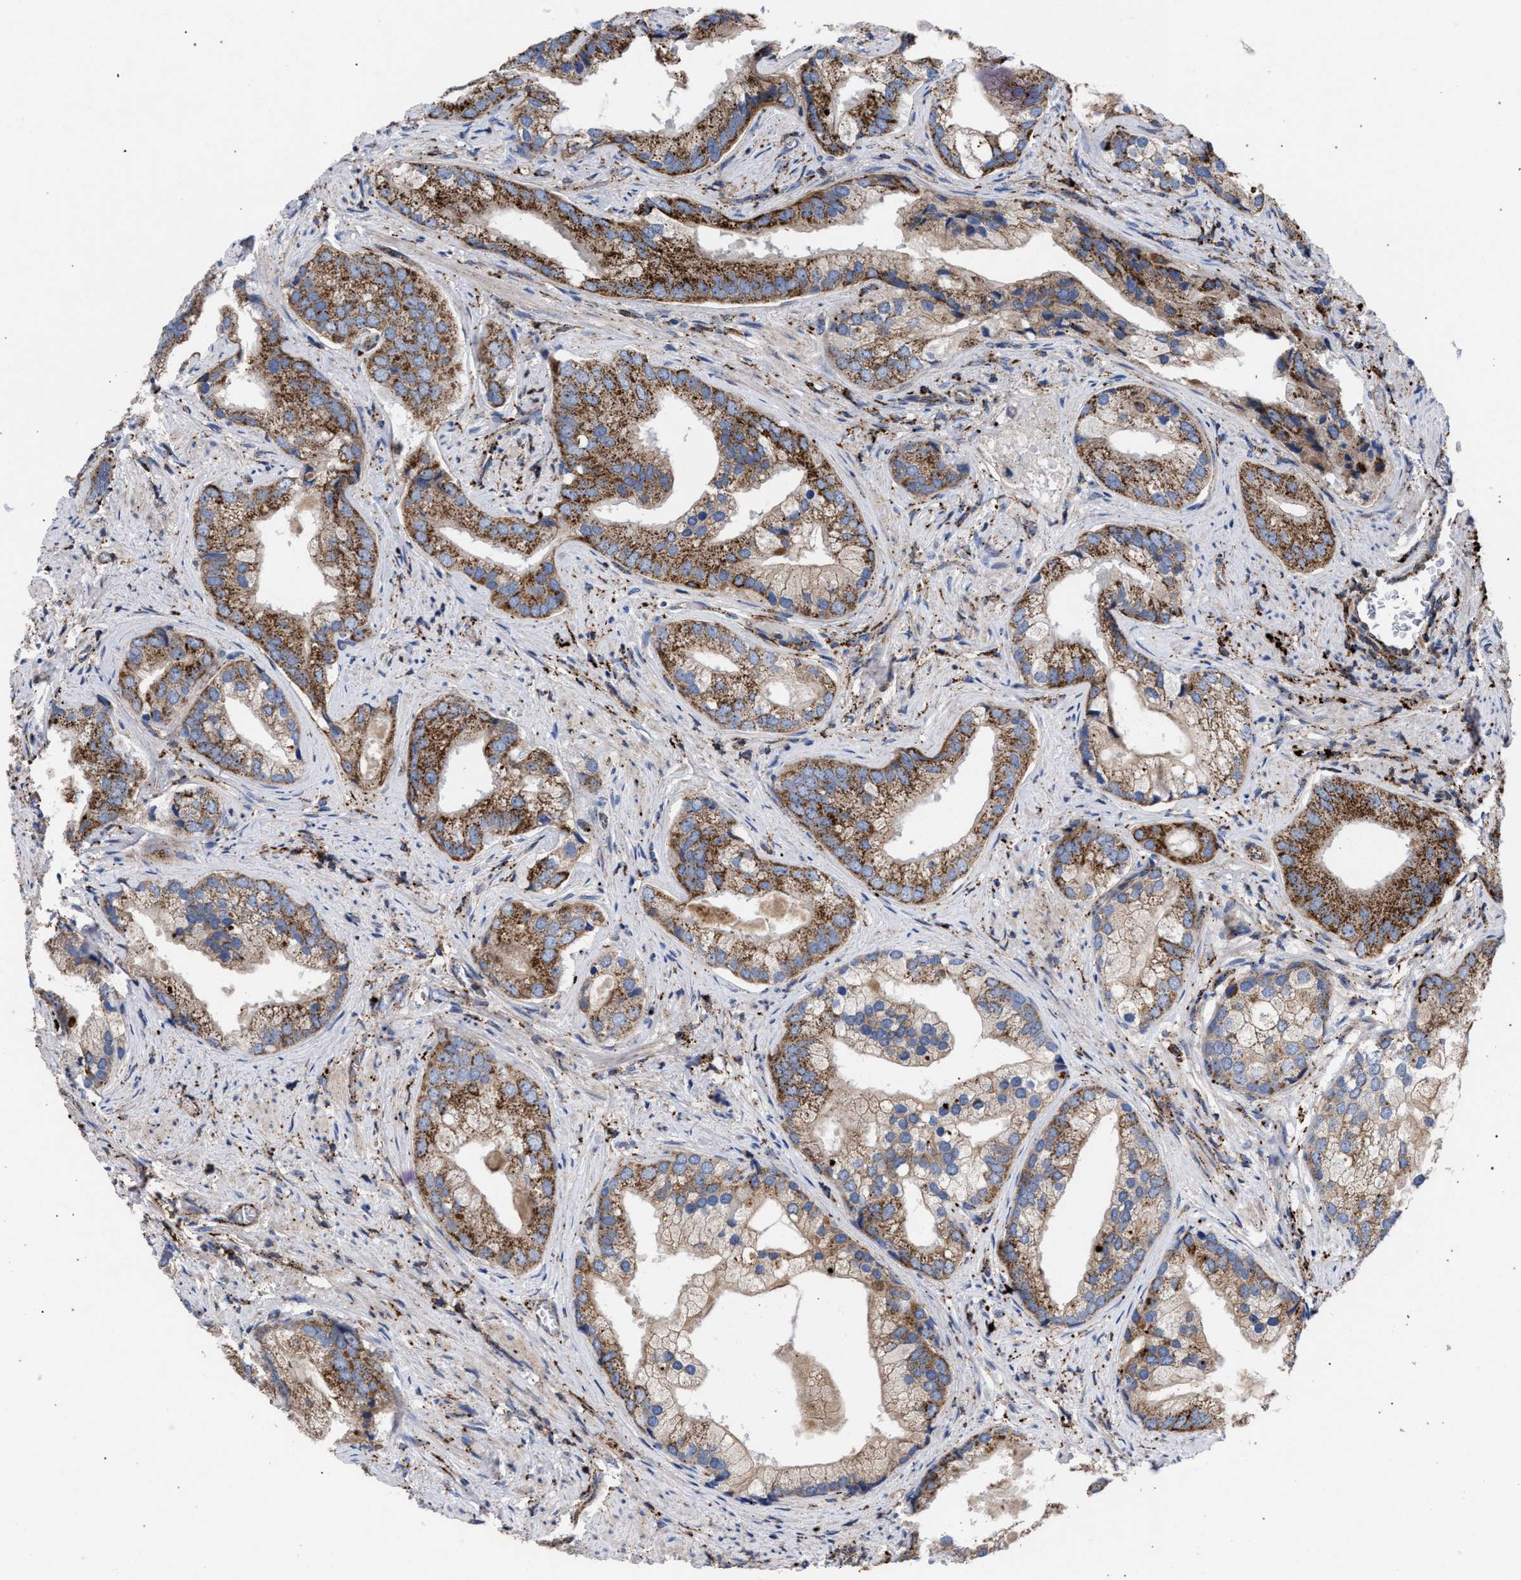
{"staining": {"intensity": "moderate", "quantity": ">75%", "location": "cytoplasmic/membranous"}, "tissue": "prostate cancer", "cell_type": "Tumor cells", "image_type": "cancer", "snomed": [{"axis": "morphology", "description": "Adenocarcinoma, Low grade"}, {"axis": "topography", "description": "Prostate"}], "caption": "About >75% of tumor cells in low-grade adenocarcinoma (prostate) demonstrate moderate cytoplasmic/membranous protein expression as visualized by brown immunohistochemical staining.", "gene": "PPT1", "patient": {"sex": "male", "age": 71}}